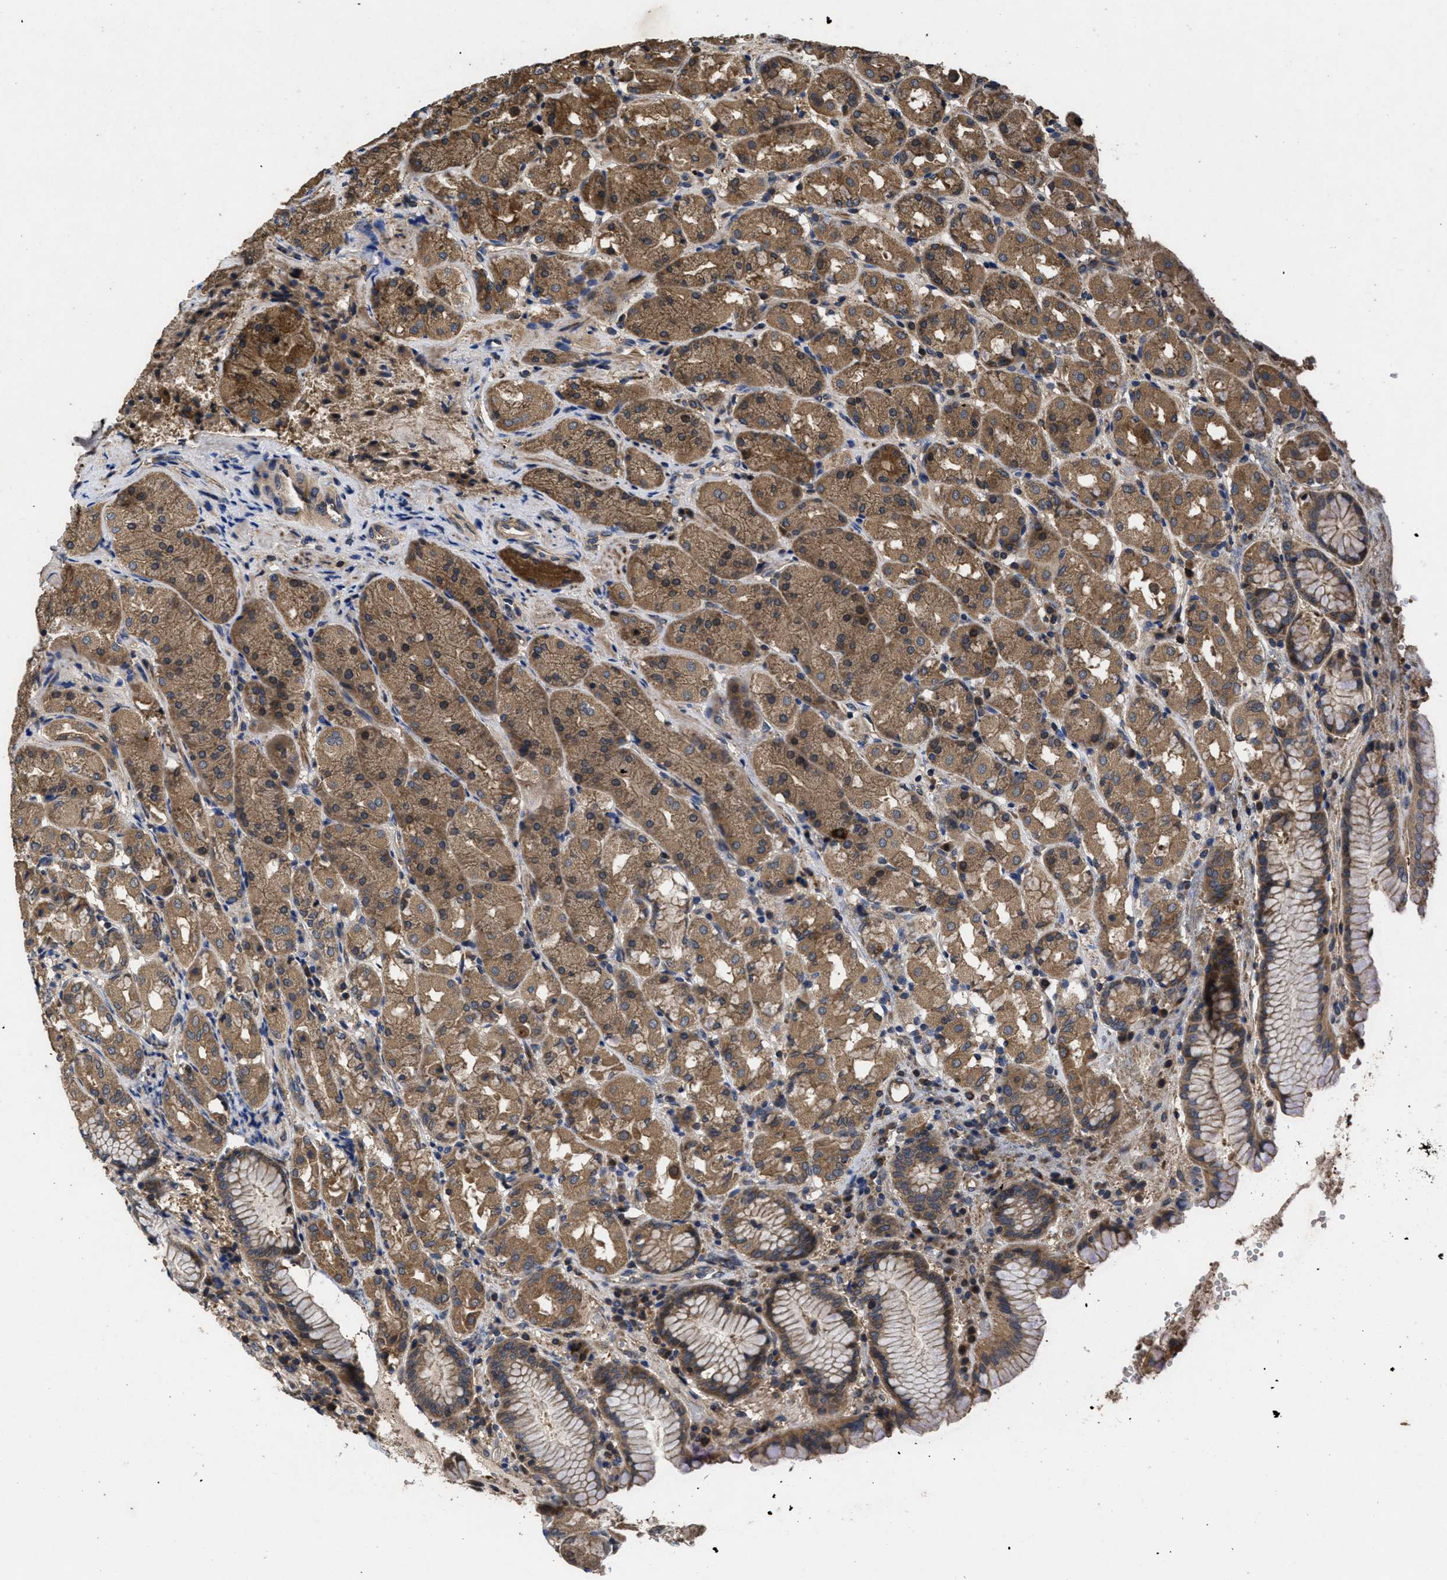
{"staining": {"intensity": "moderate", "quantity": ">75%", "location": "cytoplasmic/membranous"}, "tissue": "stomach", "cell_type": "Glandular cells", "image_type": "normal", "snomed": [{"axis": "morphology", "description": "Normal tissue, NOS"}, {"axis": "topography", "description": "Stomach"}, {"axis": "topography", "description": "Stomach, lower"}], "caption": "The photomicrograph demonstrates staining of unremarkable stomach, revealing moderate cytoplasmic/membranous protein expression (brown color) within glandular cells. (Stains: DAB (3,3'-diaminobenzidine) in brown, nuclei in blue, Microscopy: brightfield microscopy at high magnification).", "gene": "LRRC3", "patient": {"sex": "female", "age": 56}}